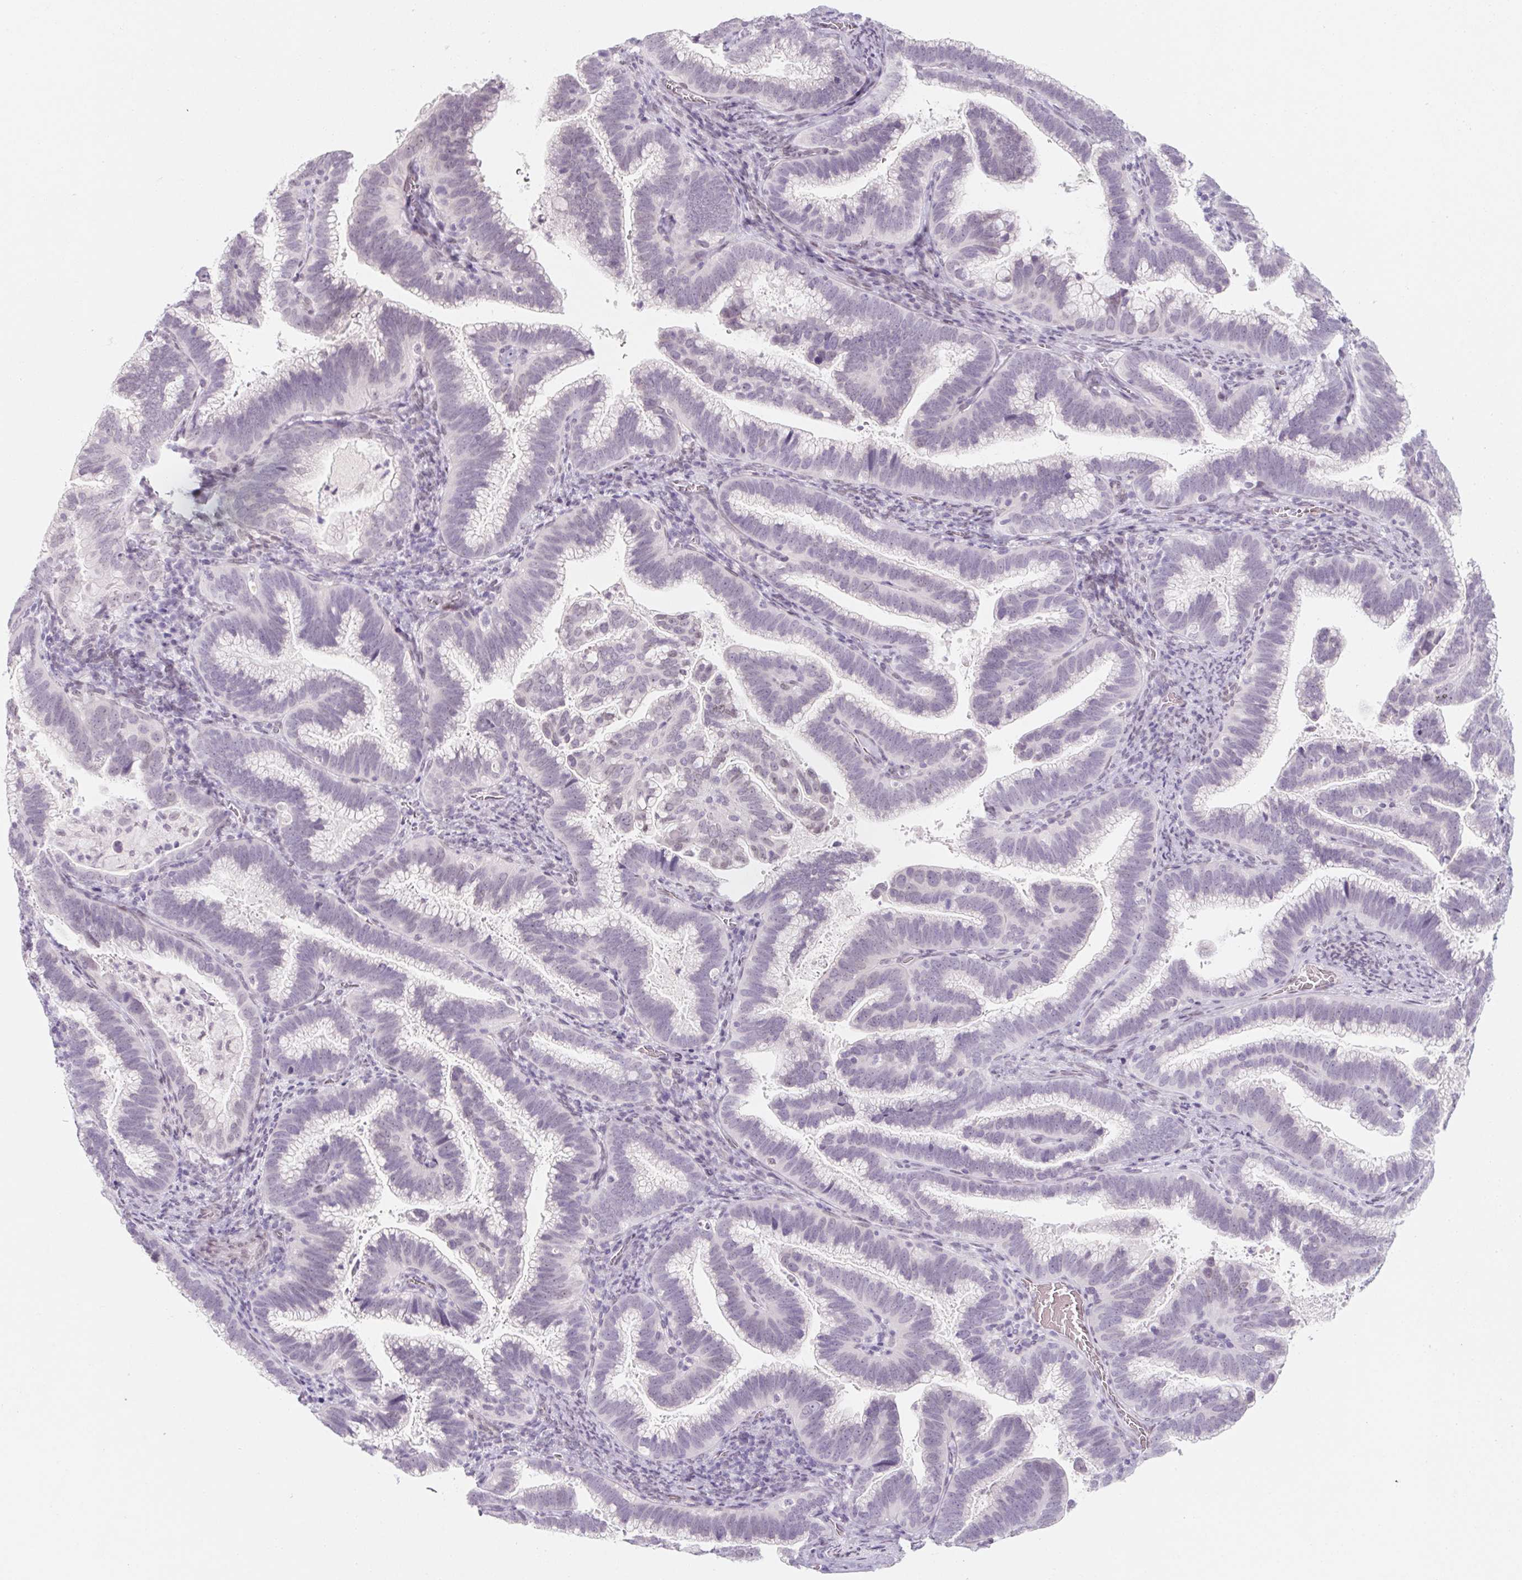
{"staining": {"intensity": "negative", "quantity": "none", "location": "none"}, "tissue": "cervical cancer", "cell_type": "Tumor cells", "image_type": "cancer", "snomed": [{"axis": "morphology", "description": "Adenocarcinoma, NOS"}, {"axis": "topography", "description": "Cervix"}], "caption": "A histopathology image of human cervical adenocarcinoma is negative for staining in tumor cells.", "gene": "KCNQ2", "patient": {"sex": "female", "age": 61}}